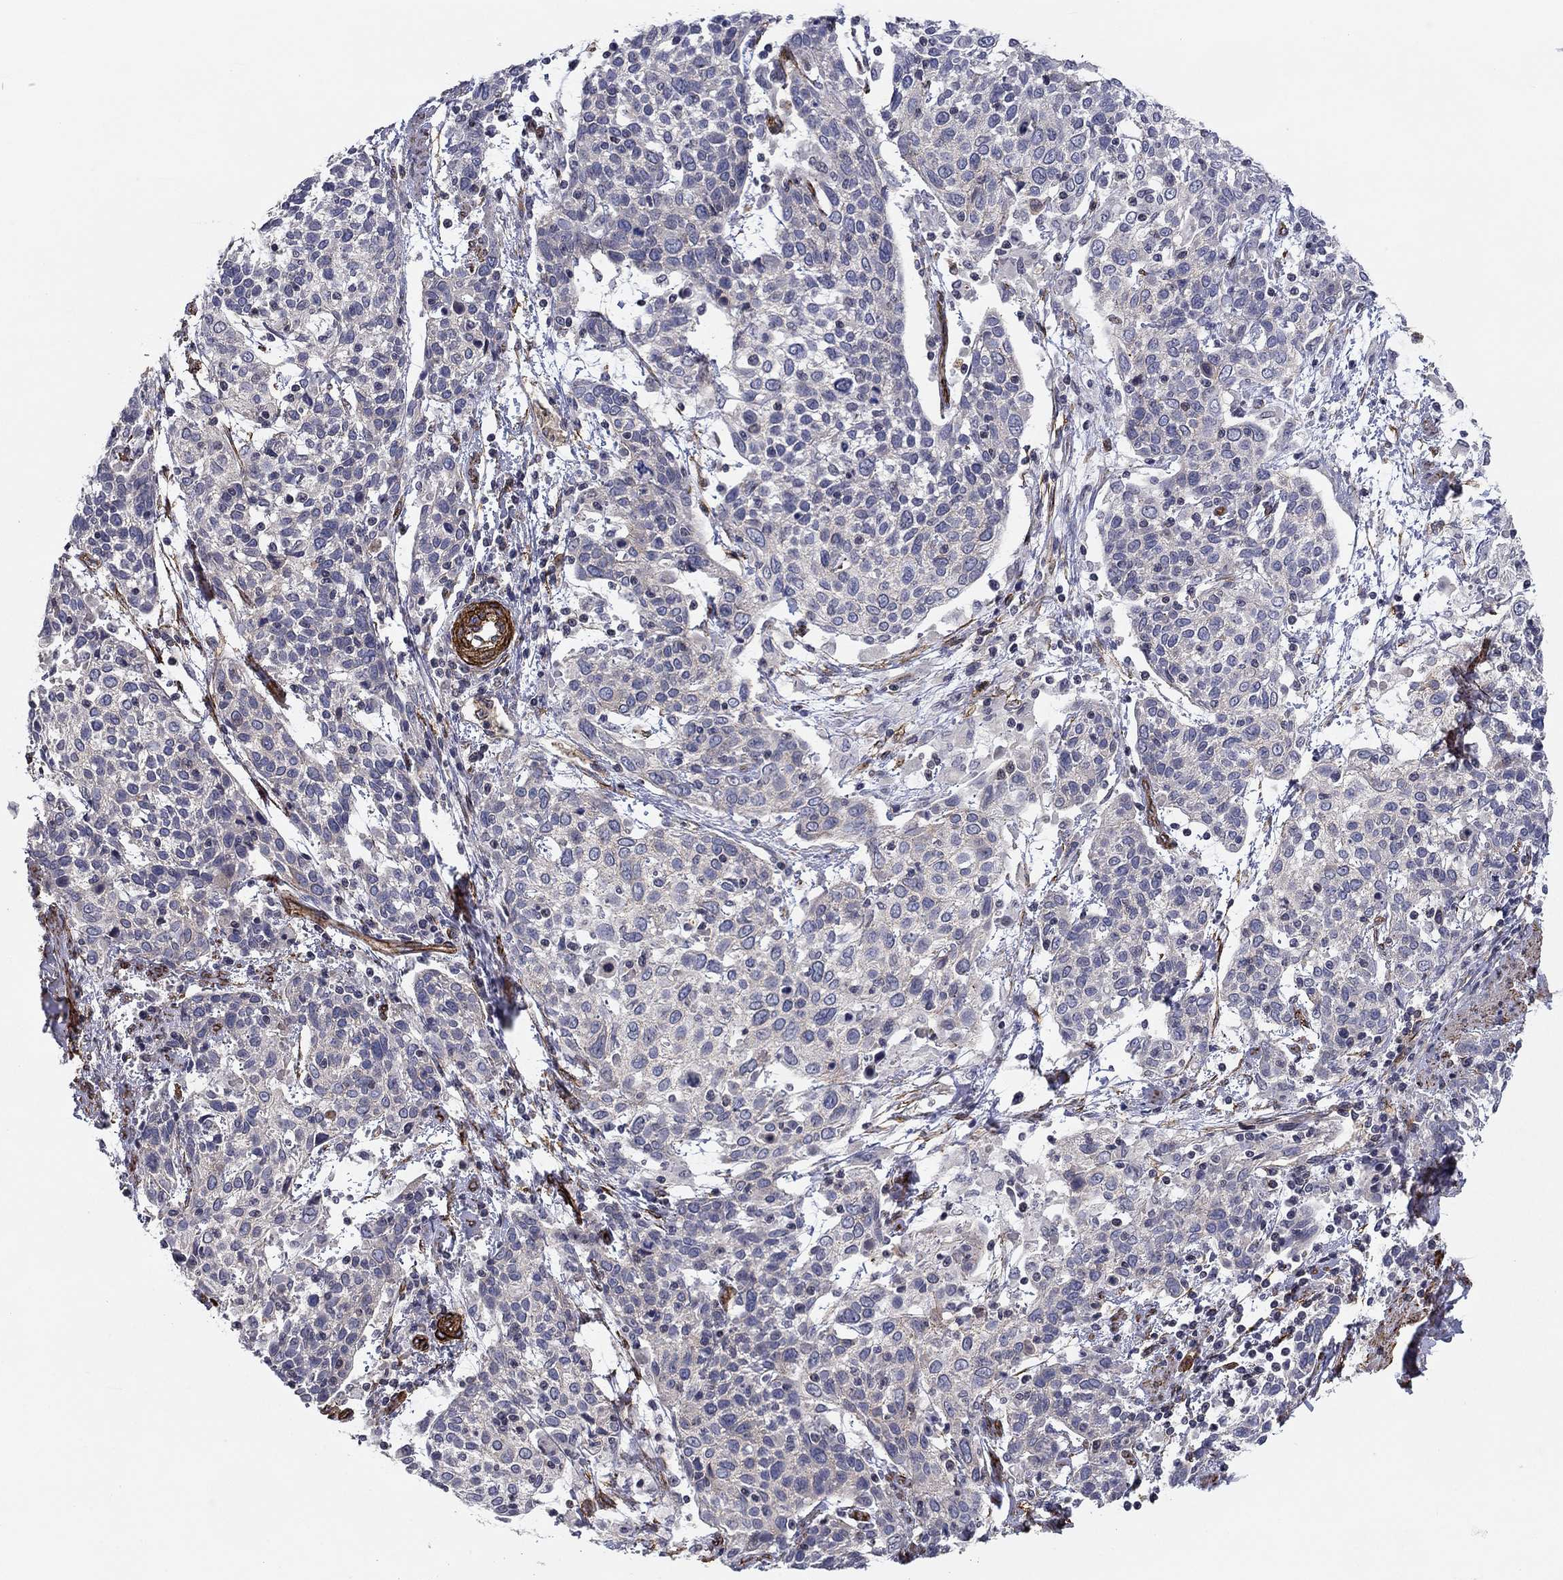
{"staining": {"intensity": "negative", "quantity": "none", "location": "none"}, "tissue": "cervical cancer", "cell_type": "Tumor cells", "image_type": "cancer", "snomed": [{"axis": "morphology", "description": "Squamous cell carcinoma, NOS"}, {"axis": "topography", "description": "Cervix"}], "caption": "Tumor cells show no significant positivity in cervical cancer.", "gene": "SYNC", "patient": {"sex": "female", "age": 61}}